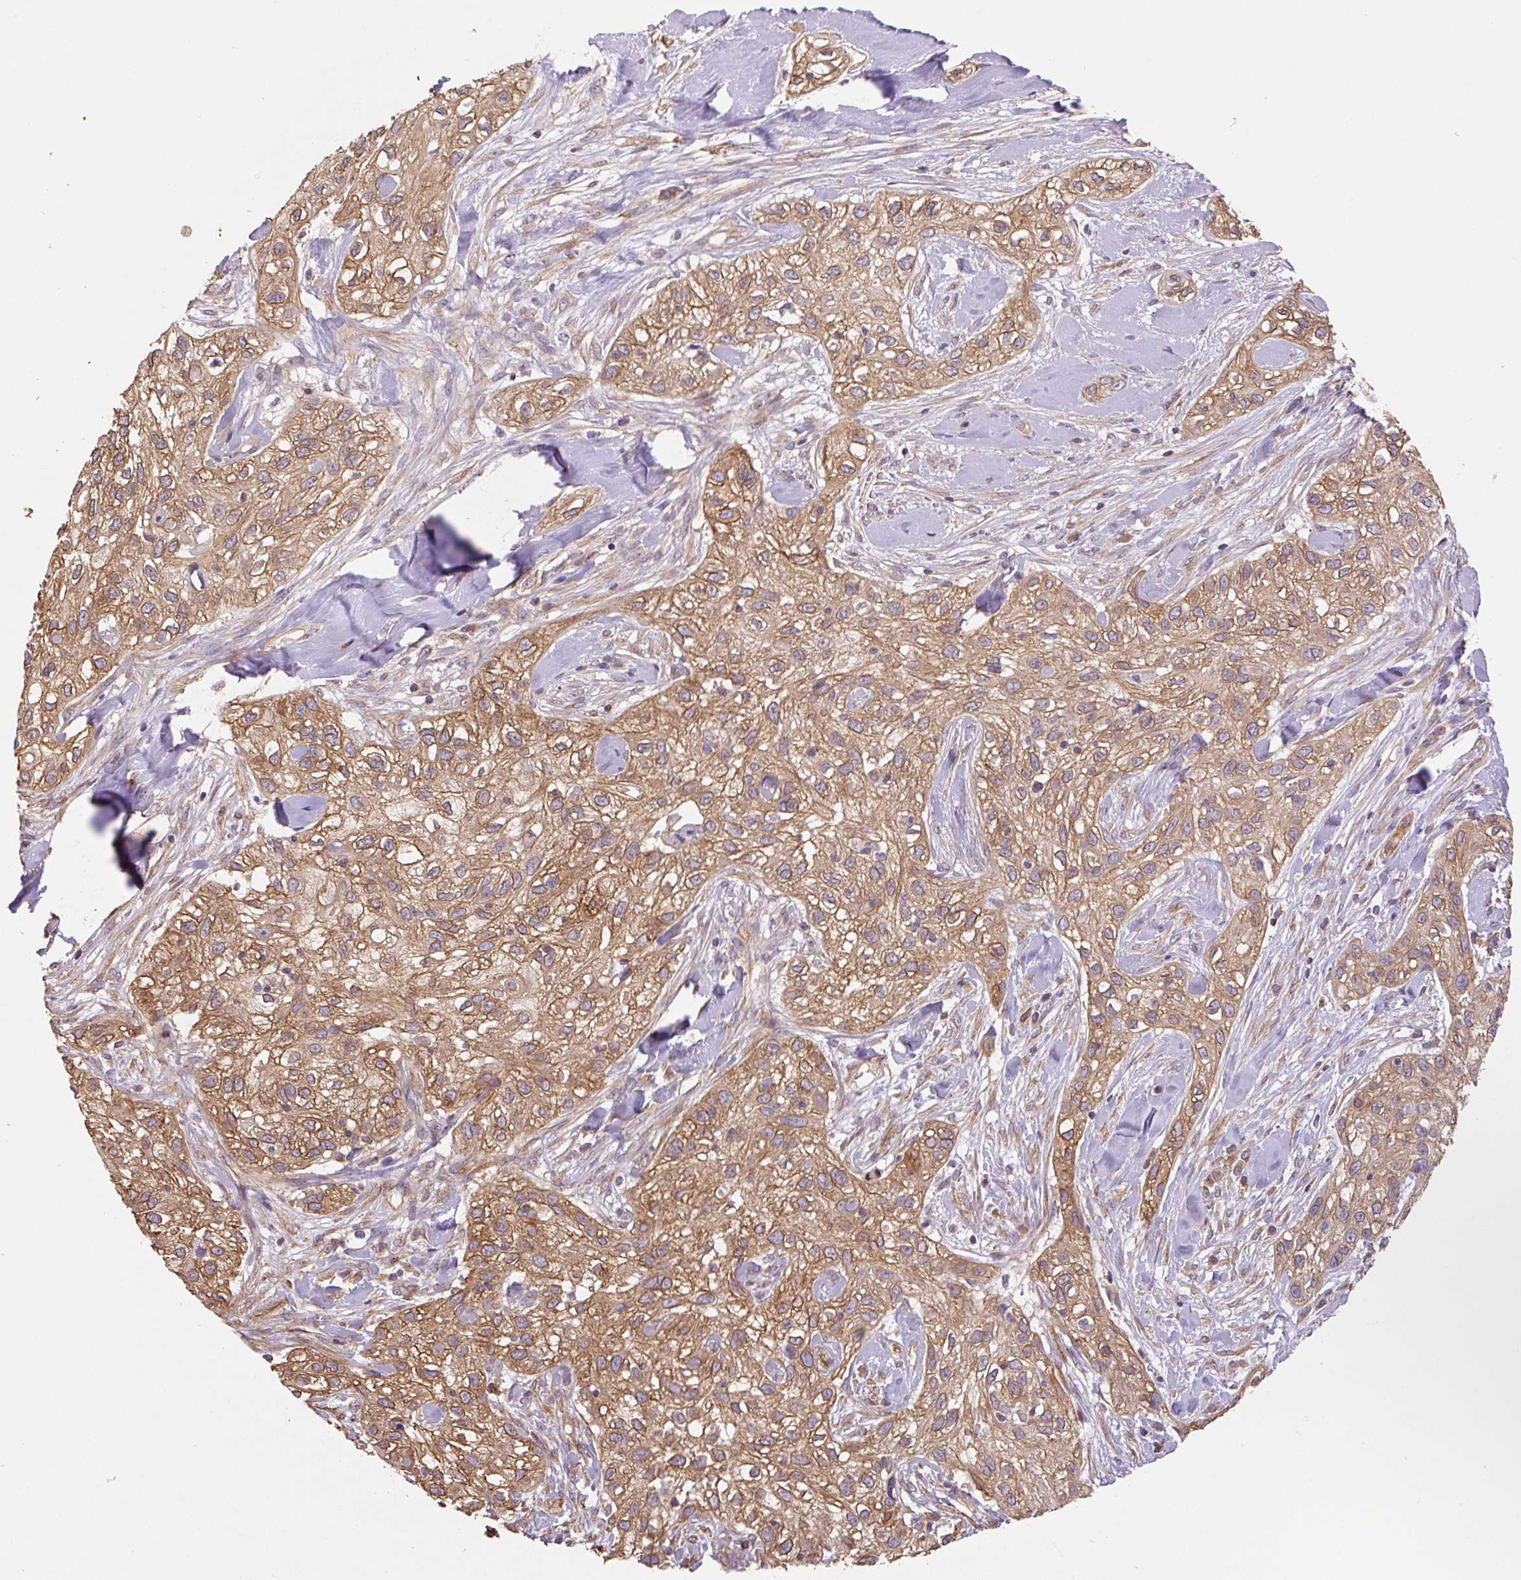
{"staining": {"intensity": "moderate", "quantity": ">75%", "location": "cytoplasmic/membranous"}, "tissue": "skin cancer", "cell_type": "Tumor cells", "image_type": "cancer", "snomed": [{"axis": "morphology", "description": "Squamous cell carcinoma, NOS"}, {"axis": "topography", "description": "Skin"}], "caption": "Immunohistochemical staining of human skin cancer (squamous cell carcinoma) shows medium levels of moderate cytoplasmic/membranous protein positivity in approximately >75% of tumor cells.", "gene": "COX8A", "patient": {"sex": "male", "age": 82}}